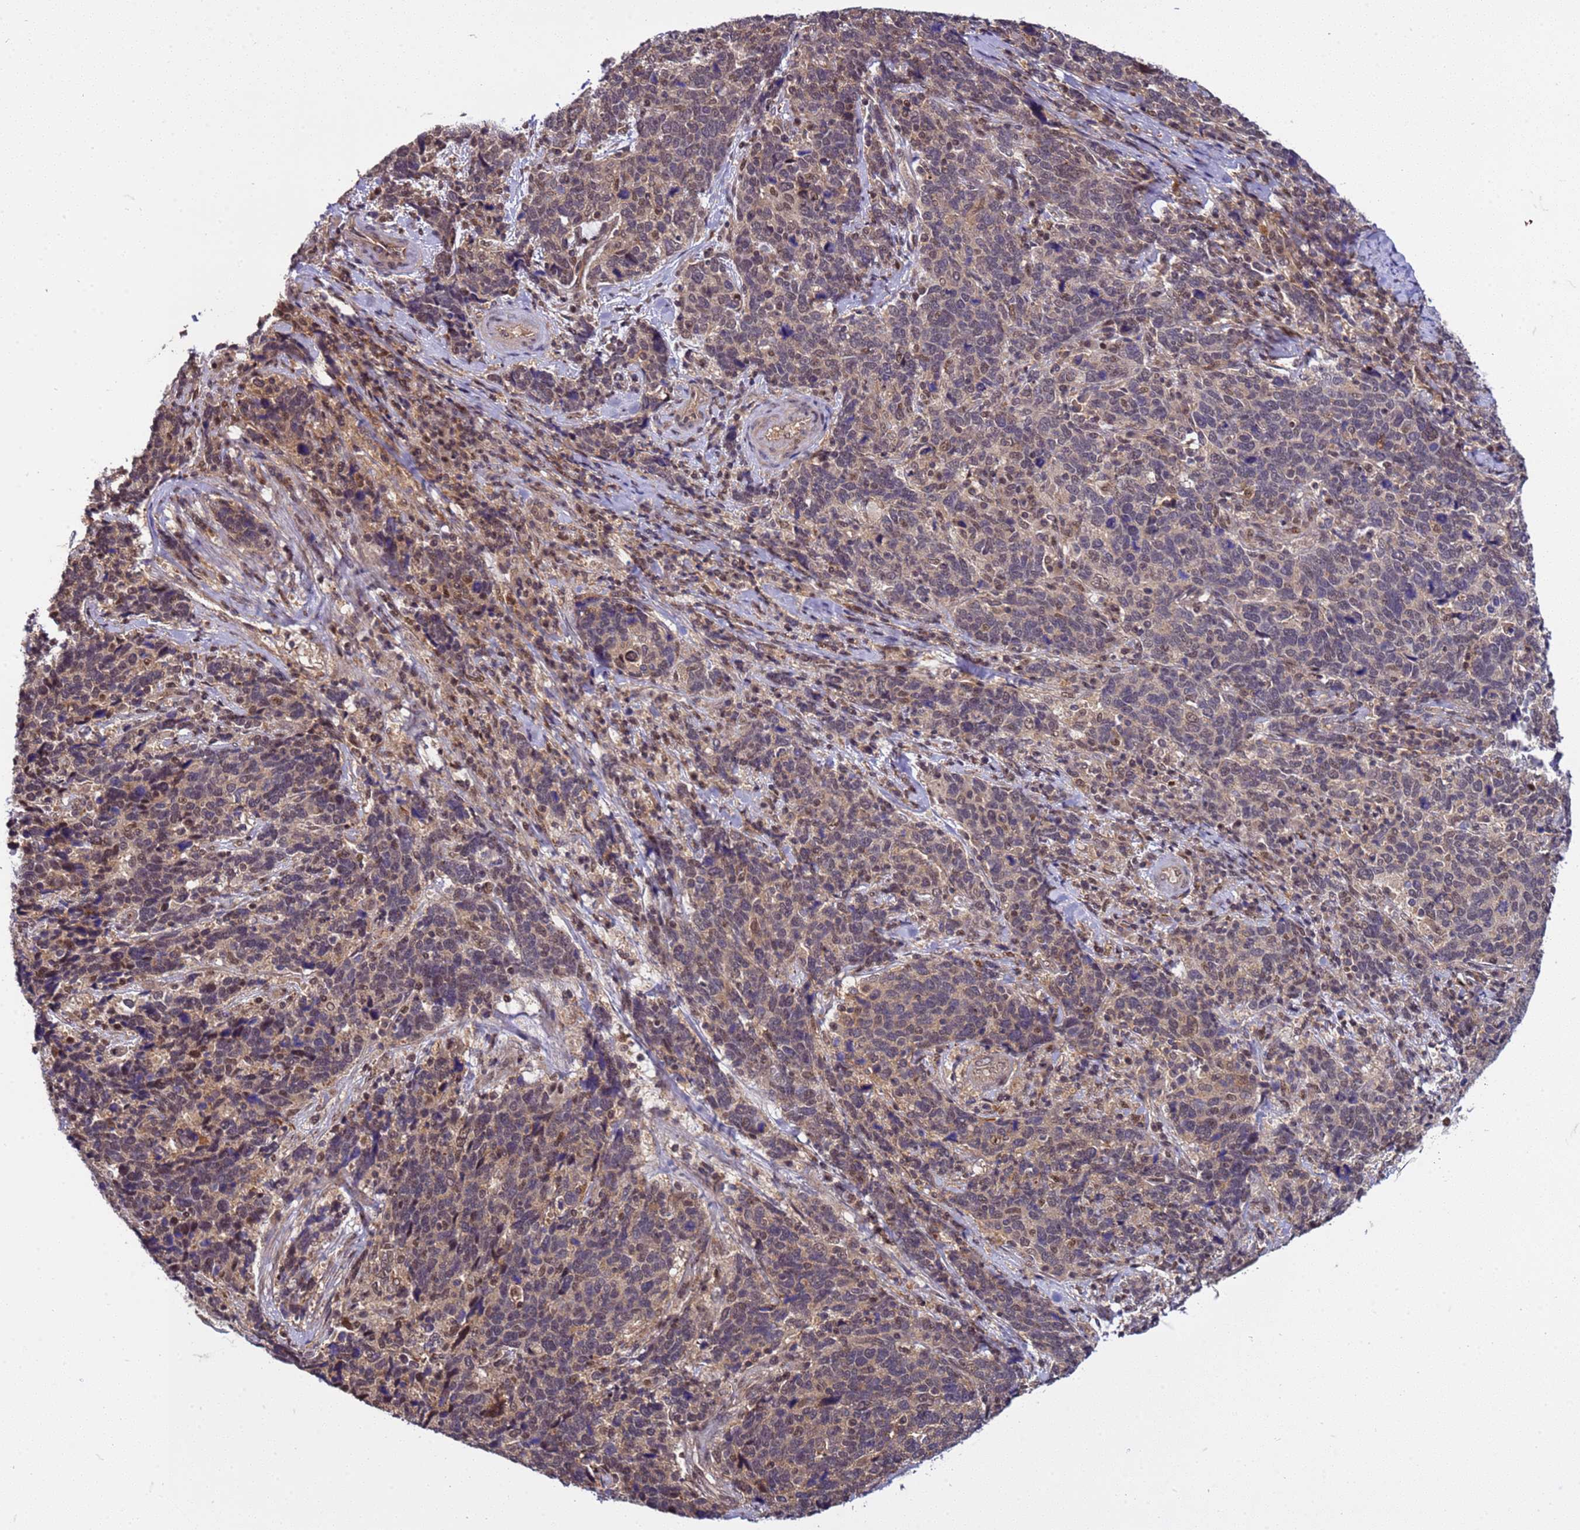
{"staining": {"intensity": "weak", "quantity": "<25%", "location": "nuclear"}, "tissue": "cervical cancer", "cell_type": "Tumor cells", "image_type": "cancer", "snomed": [{"axis": "morphology", "description": "Squamous cell carcinoma, NOS"}, {"axis": "topography", "description": "Cervix"}], "caption": "Tumor cells are negative for protein expression in human cervical cancer.", "gene": "GEN1", "patient": {"sex": "female", "age": 41}}